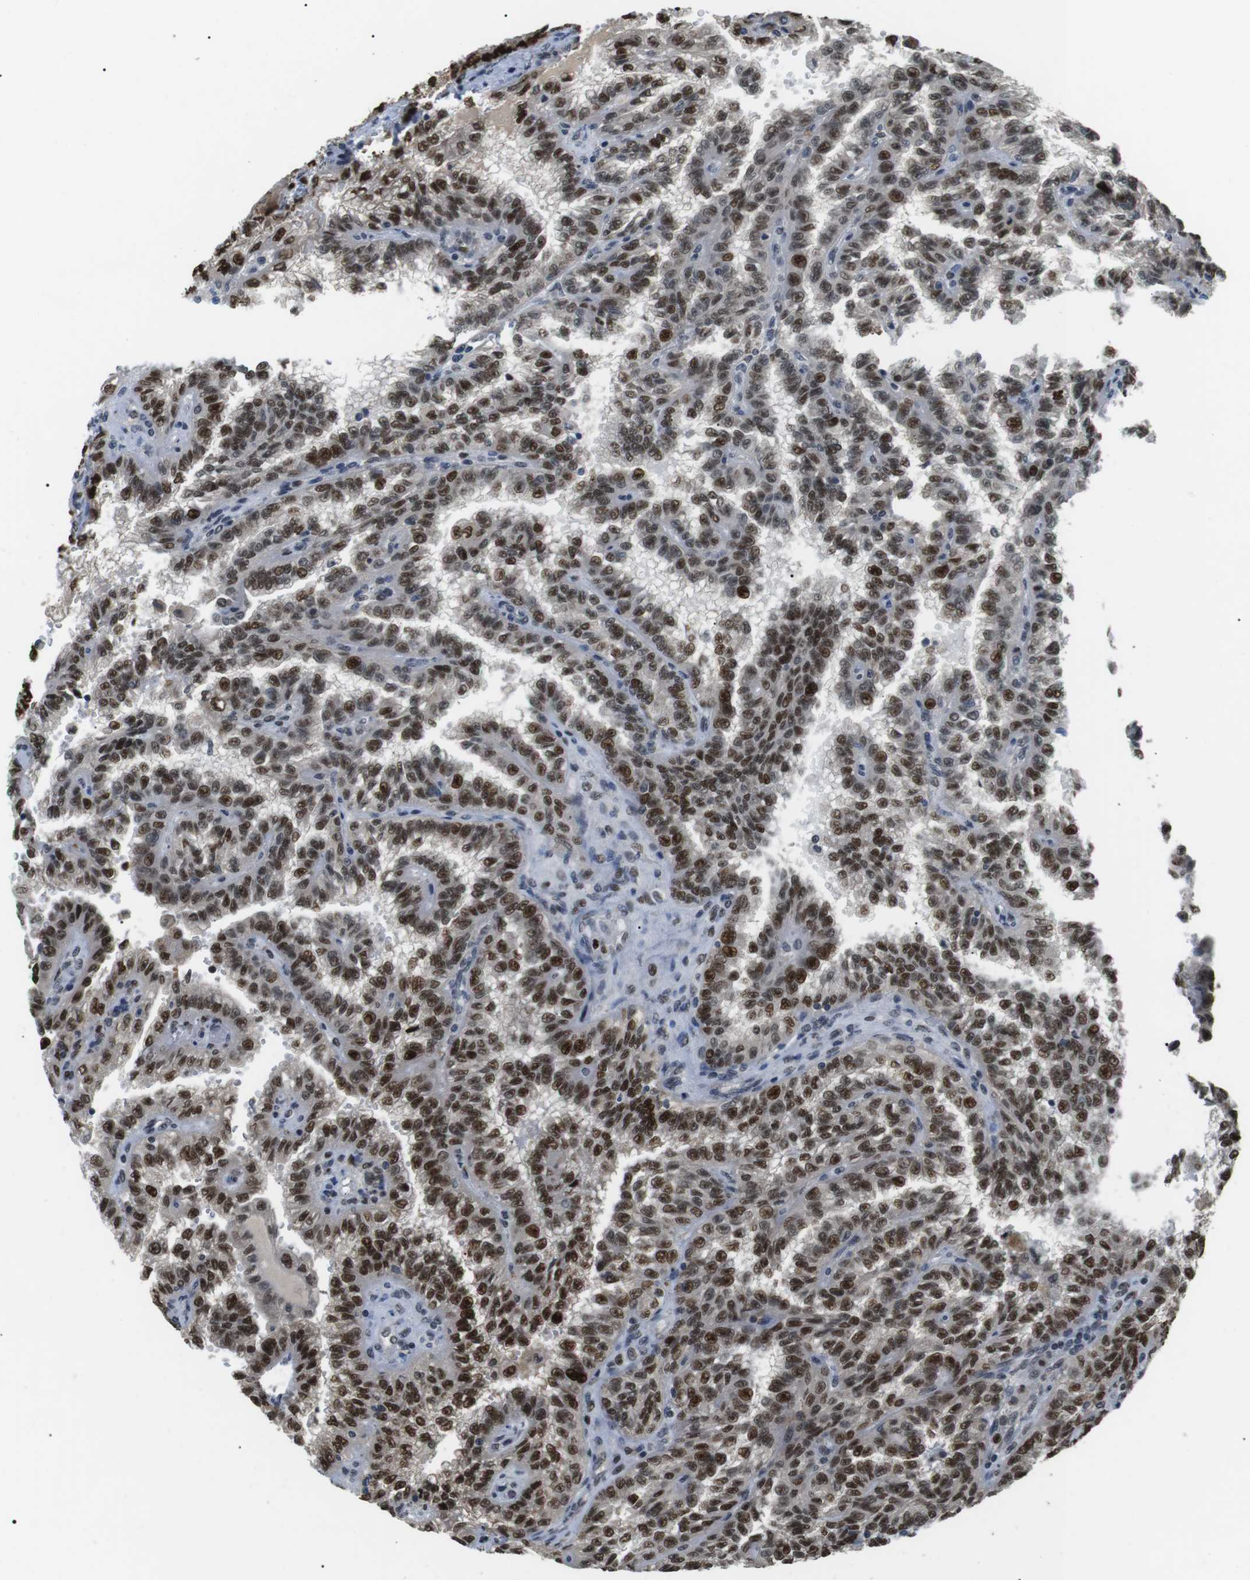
{"staining": {"intensity": "strong", "quantity": ">75%", "location": "nuclear"}, "tissue": "renal cancer", "cell_type": "Tumor cells", "image_type": "cancer", "snomed": [{"axis": "morphology", "description": "Inflammation, NOS"}, {"axis": "morphology", "description": "Adenocarcinoma, NOS"}, {"axis": "topography", "description": "Kidney"}], "caption": "Tumor cells reveal high levels of strong nuclear expression in approximately >75% of cells in renal cancer (adenocarcinoma). The protein is stained brown, and the nuclei are stained in blue (DAB (3,3'-diaminobenzidine) IHC with brightfield microscopy, high magnification).", "gene": "ORAI3", "patient": {"sex": "male", "age": 68}}